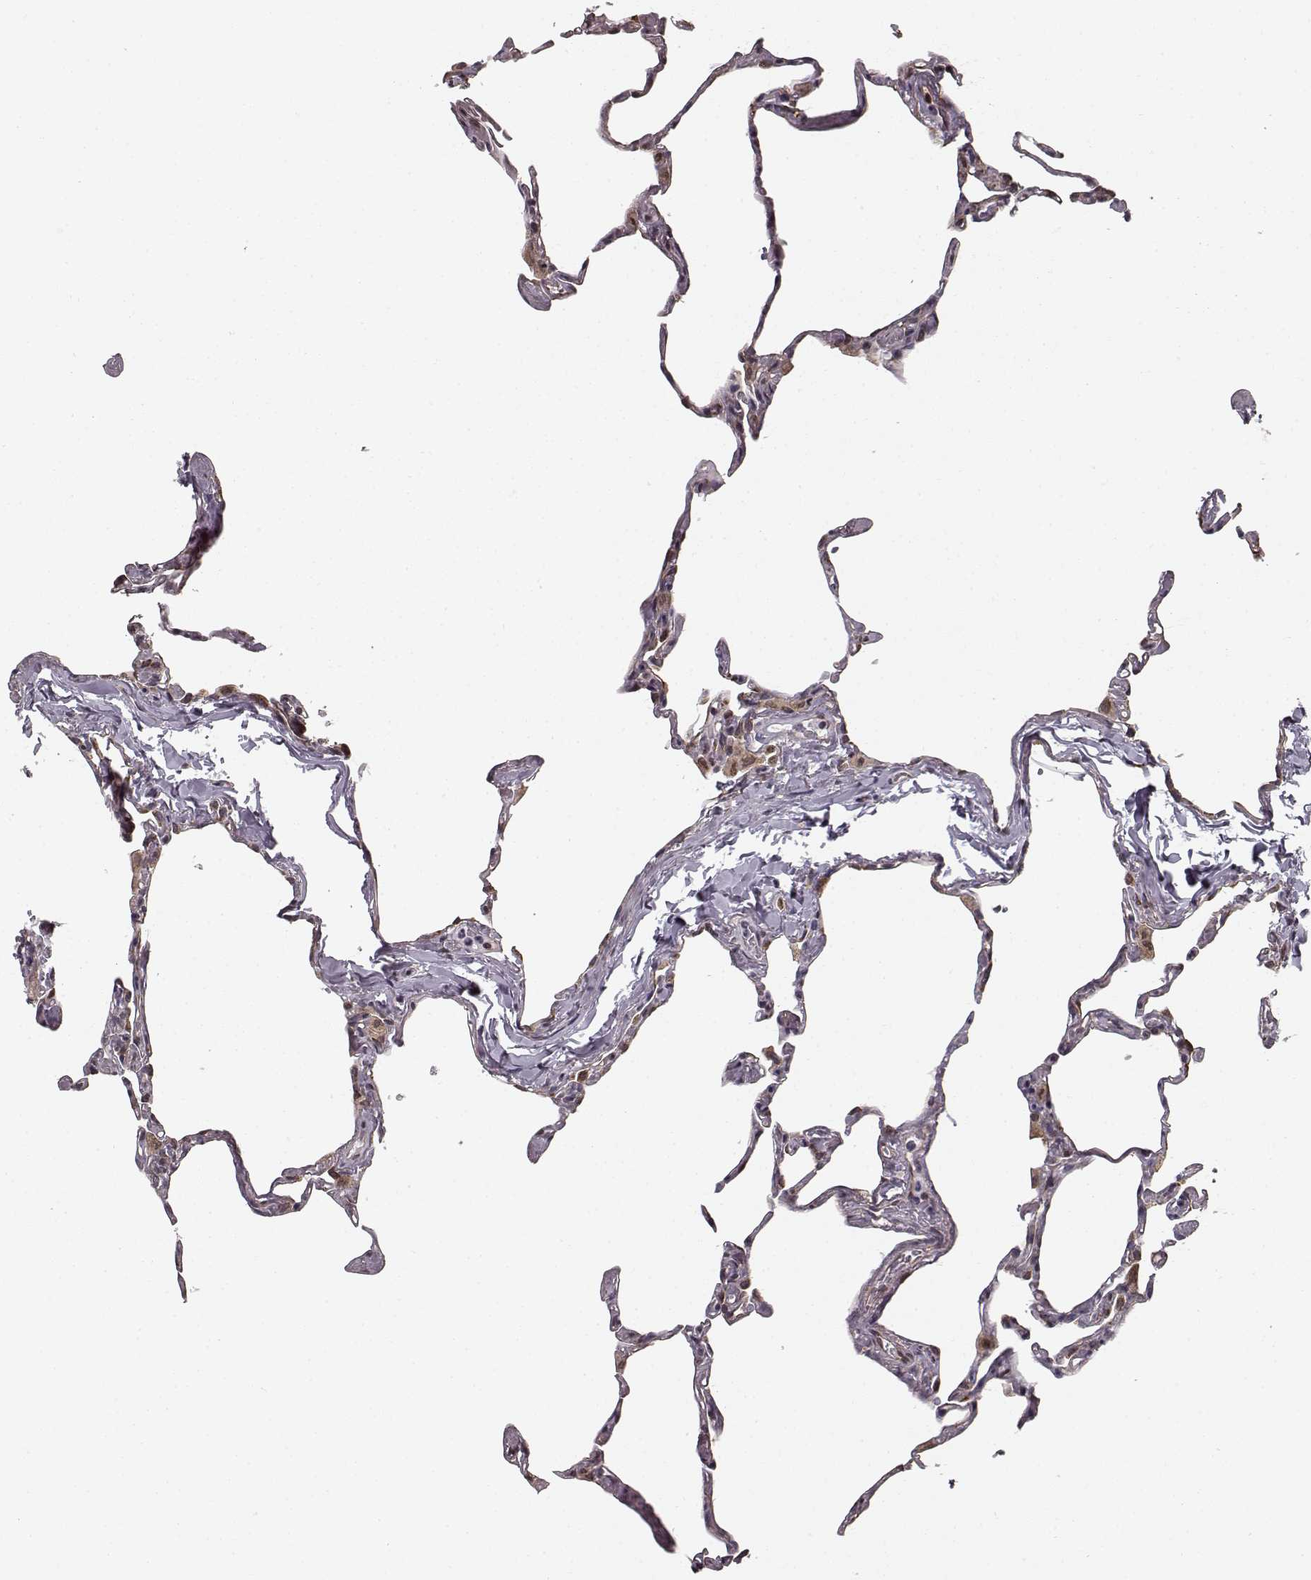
{"staining": {"intensity": "moderate", "quantity": "<25%", "location": "cytoplasmic/membranous"}, "tissue": "lung", "cell_type": "Alveolar cells", "image_type": "normal", "snomed": [{"axis": "morphology", "description": "Normal tissue, NOS"}, {"axis": "topography", "description": "Lung"}], "caption": "A micrograph of lung stained for a protein reveals moderate cytoplasmic/membranous brown staining in alveolar cells.", "gene": "TMEM14A", "patient": {"sex": "male", "age": 65}}